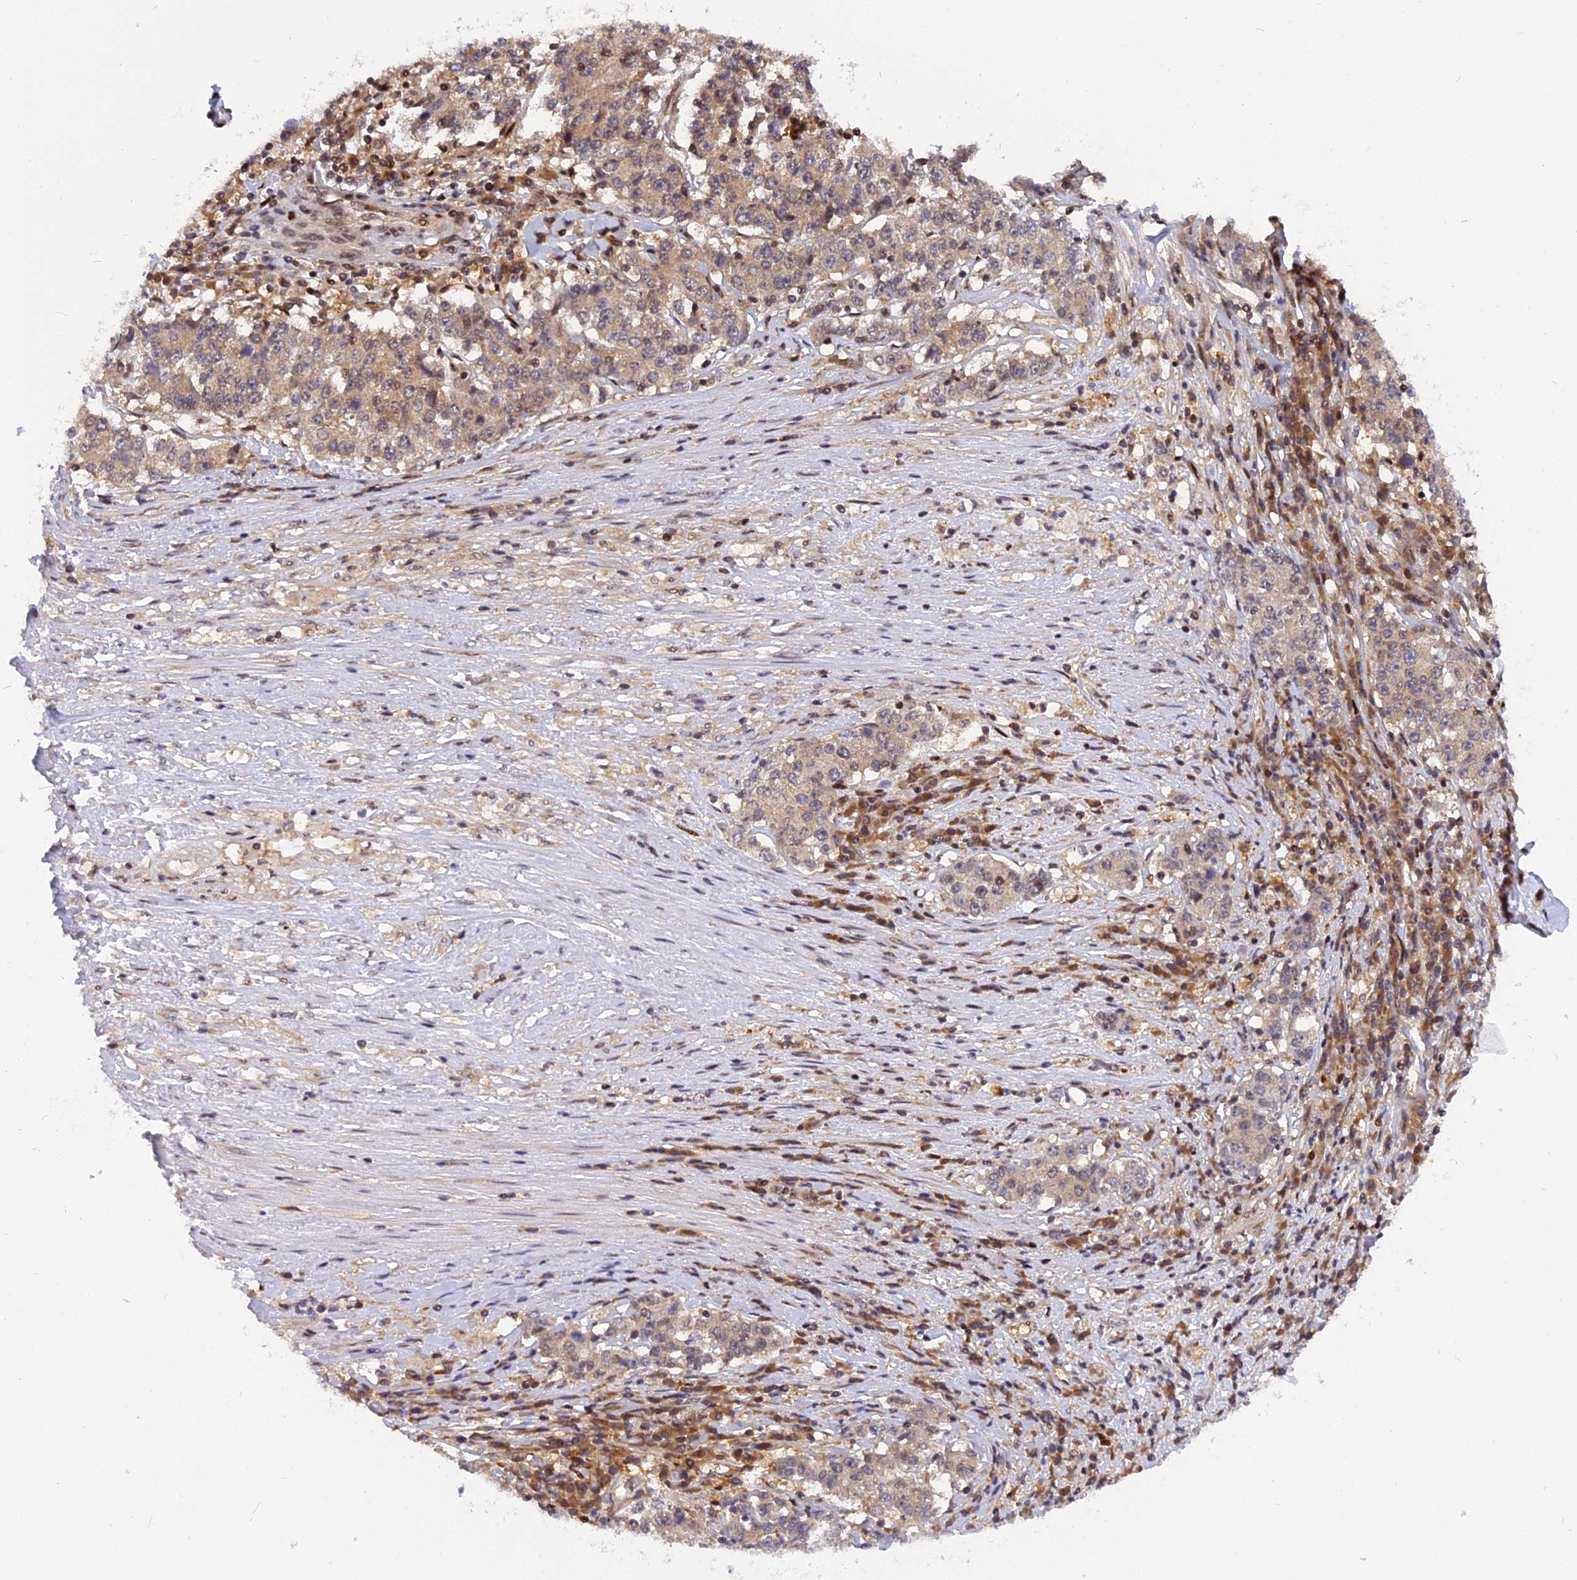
{"staining": {"intensity": "moderate", "quantity": ">75%", "location": "cytoplasmic/membranous"}, "tissue": "stomach cancer", "cell_type": "Tumor cells", "image_type": "cancer", "snomed": [{"axis": "morphology", "description": "Adenocarcinoma, NOS"}, {"axis": "topography", "description": "Stomach"}], "caption": "The histopathology image shows staining of stomach cancer (adenocarcinoma), revealing moderate cytoplasmic/membranous protein expression (brown color) within tumor cells.", "gene": "RABGGTA", "patient": {"sex": "male", "age": 59}}